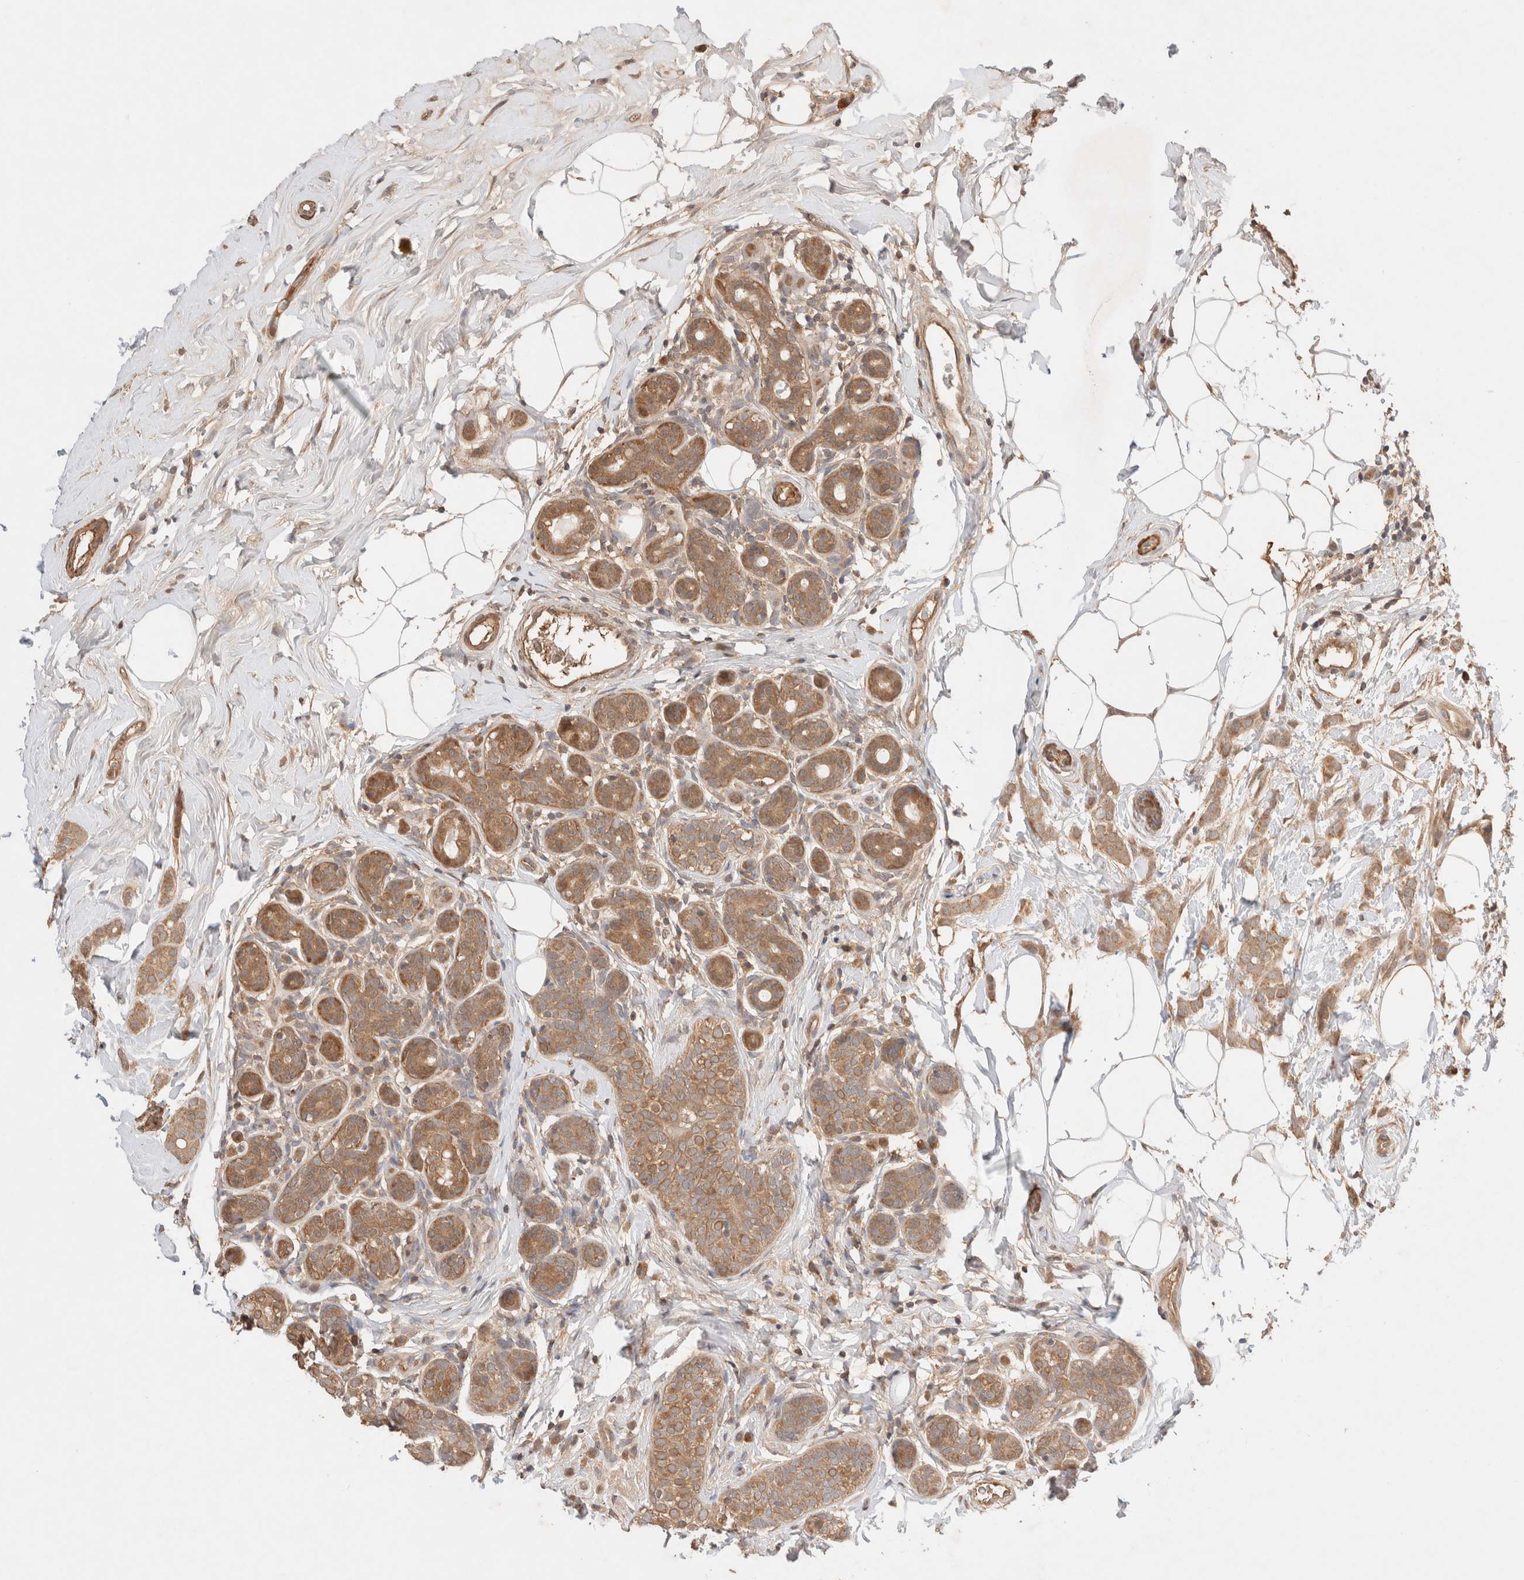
{"staining": {"intensity": "moderate", "quantity": ">75%", "location": "cytoplasmic/membranous"}, "tissue": "breast cancer", "cell_type": "Tumor cells", "image_type": "cancer", "snomed": [{"axis": "morphology", "description": "Lobular carcinoma, in situ"}, {"axis": "morphology", "description": "Lobular carcinoma"}, {"axis": "topography", "description": "Breast"}], "caption": "Breast lobular carcinoma in situ stained for a protein shows moderate cytoplasmic/membranous positivity in tumor cells. The protein is shown in brown color, while the nuclei are stained blue.", "gene": "CARNMT1", "patient": {"sex": "female", "age": 41}}